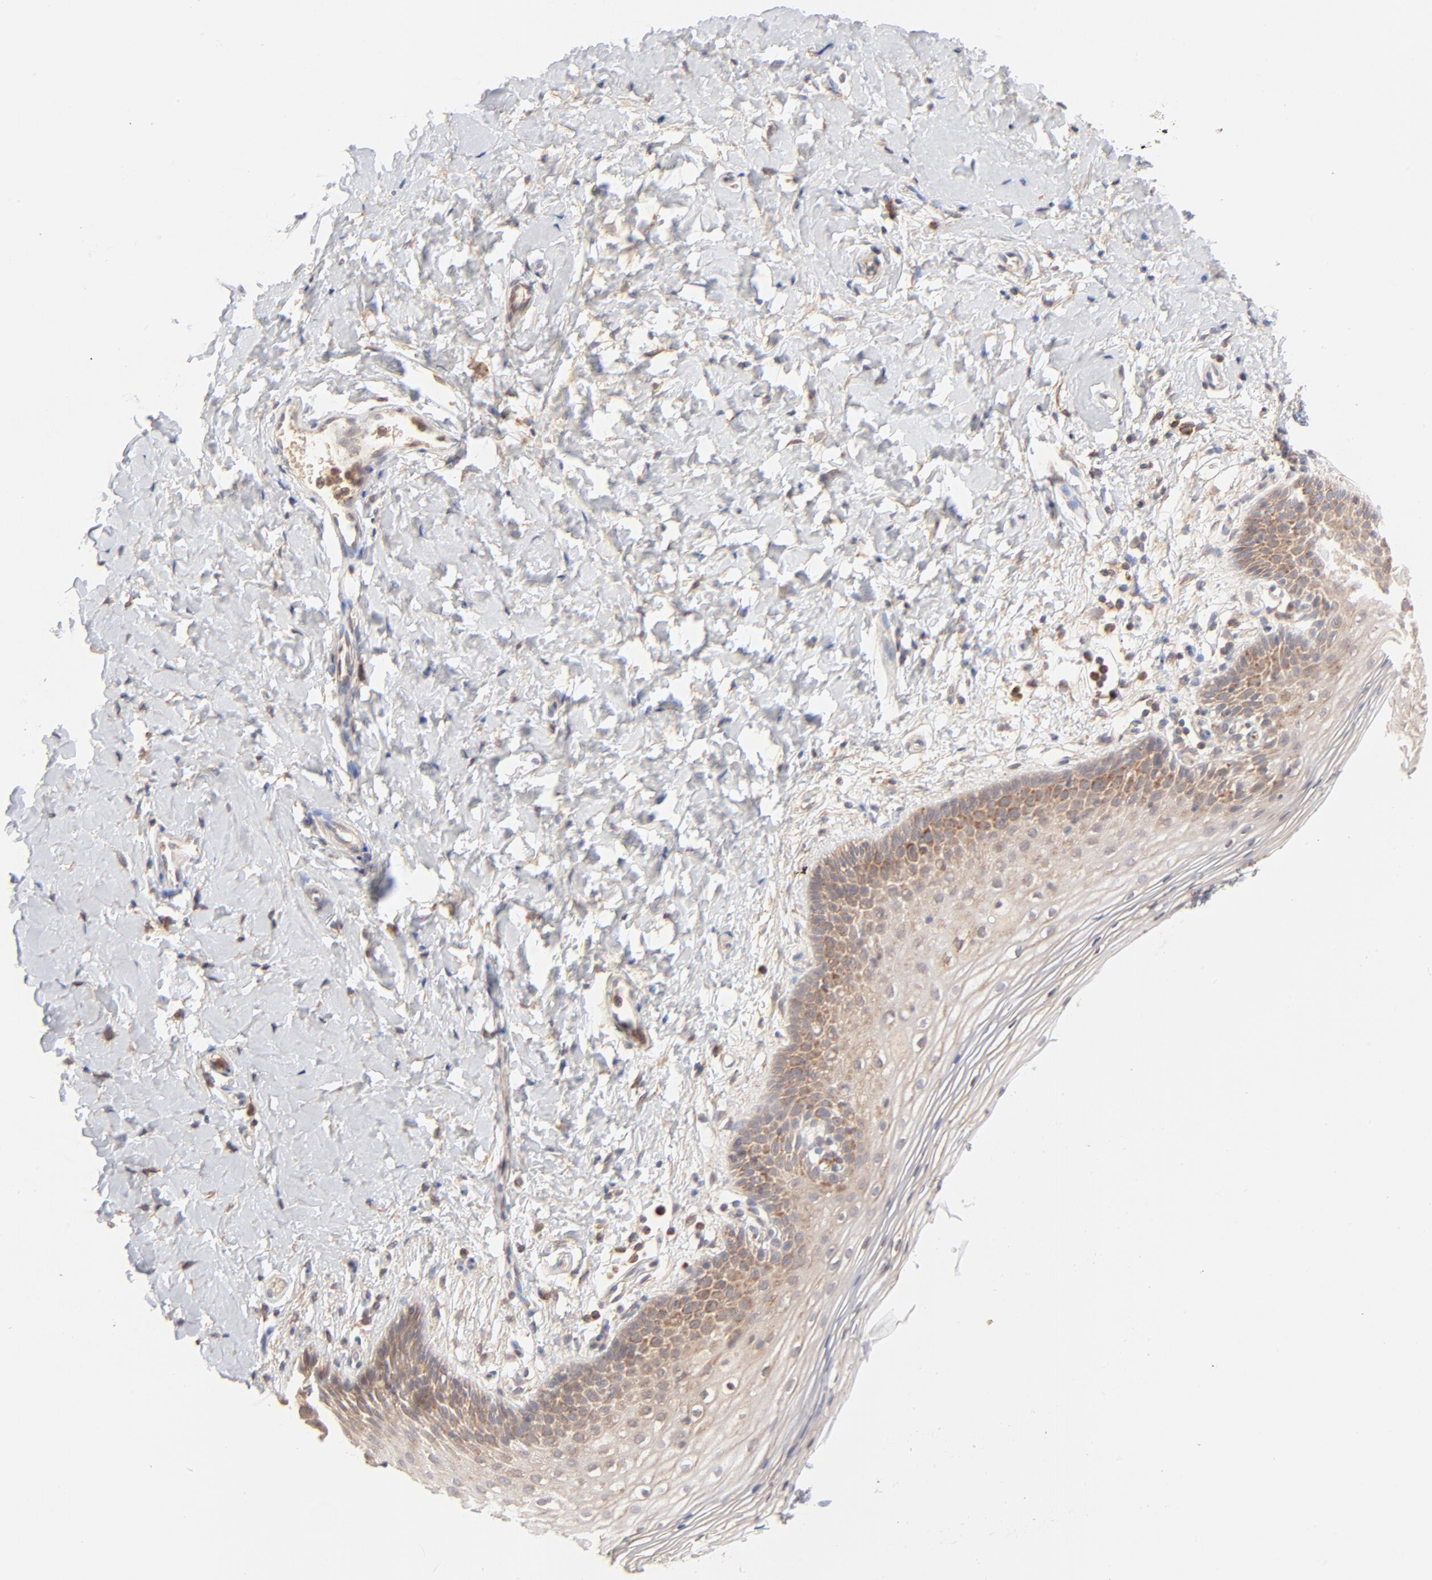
{"staining": {"intensity": "moderate", "quantity": "25%-75%", "location": "cytoplasmic/membranous"}, "tissue": "vagina", "cell_type": "Squamous epithelial cells", "image_type": "normal", "snomed": [{"axis": "morphology", "description": "Normal tissue, NOS"}, {"axis": "topography", "description": "Vagina"}], "caption": "Immunohistochemistry (IHC) (DAB (3,3'-diaminobenzidine)) staining of normal vagina reveals moderate cytoplasmic/membranous protein positivity in approximately 25%-75% of squamous epithelial cells.", "gene": "CSPG4", "patient": {"sex": "female", "age": 55}}